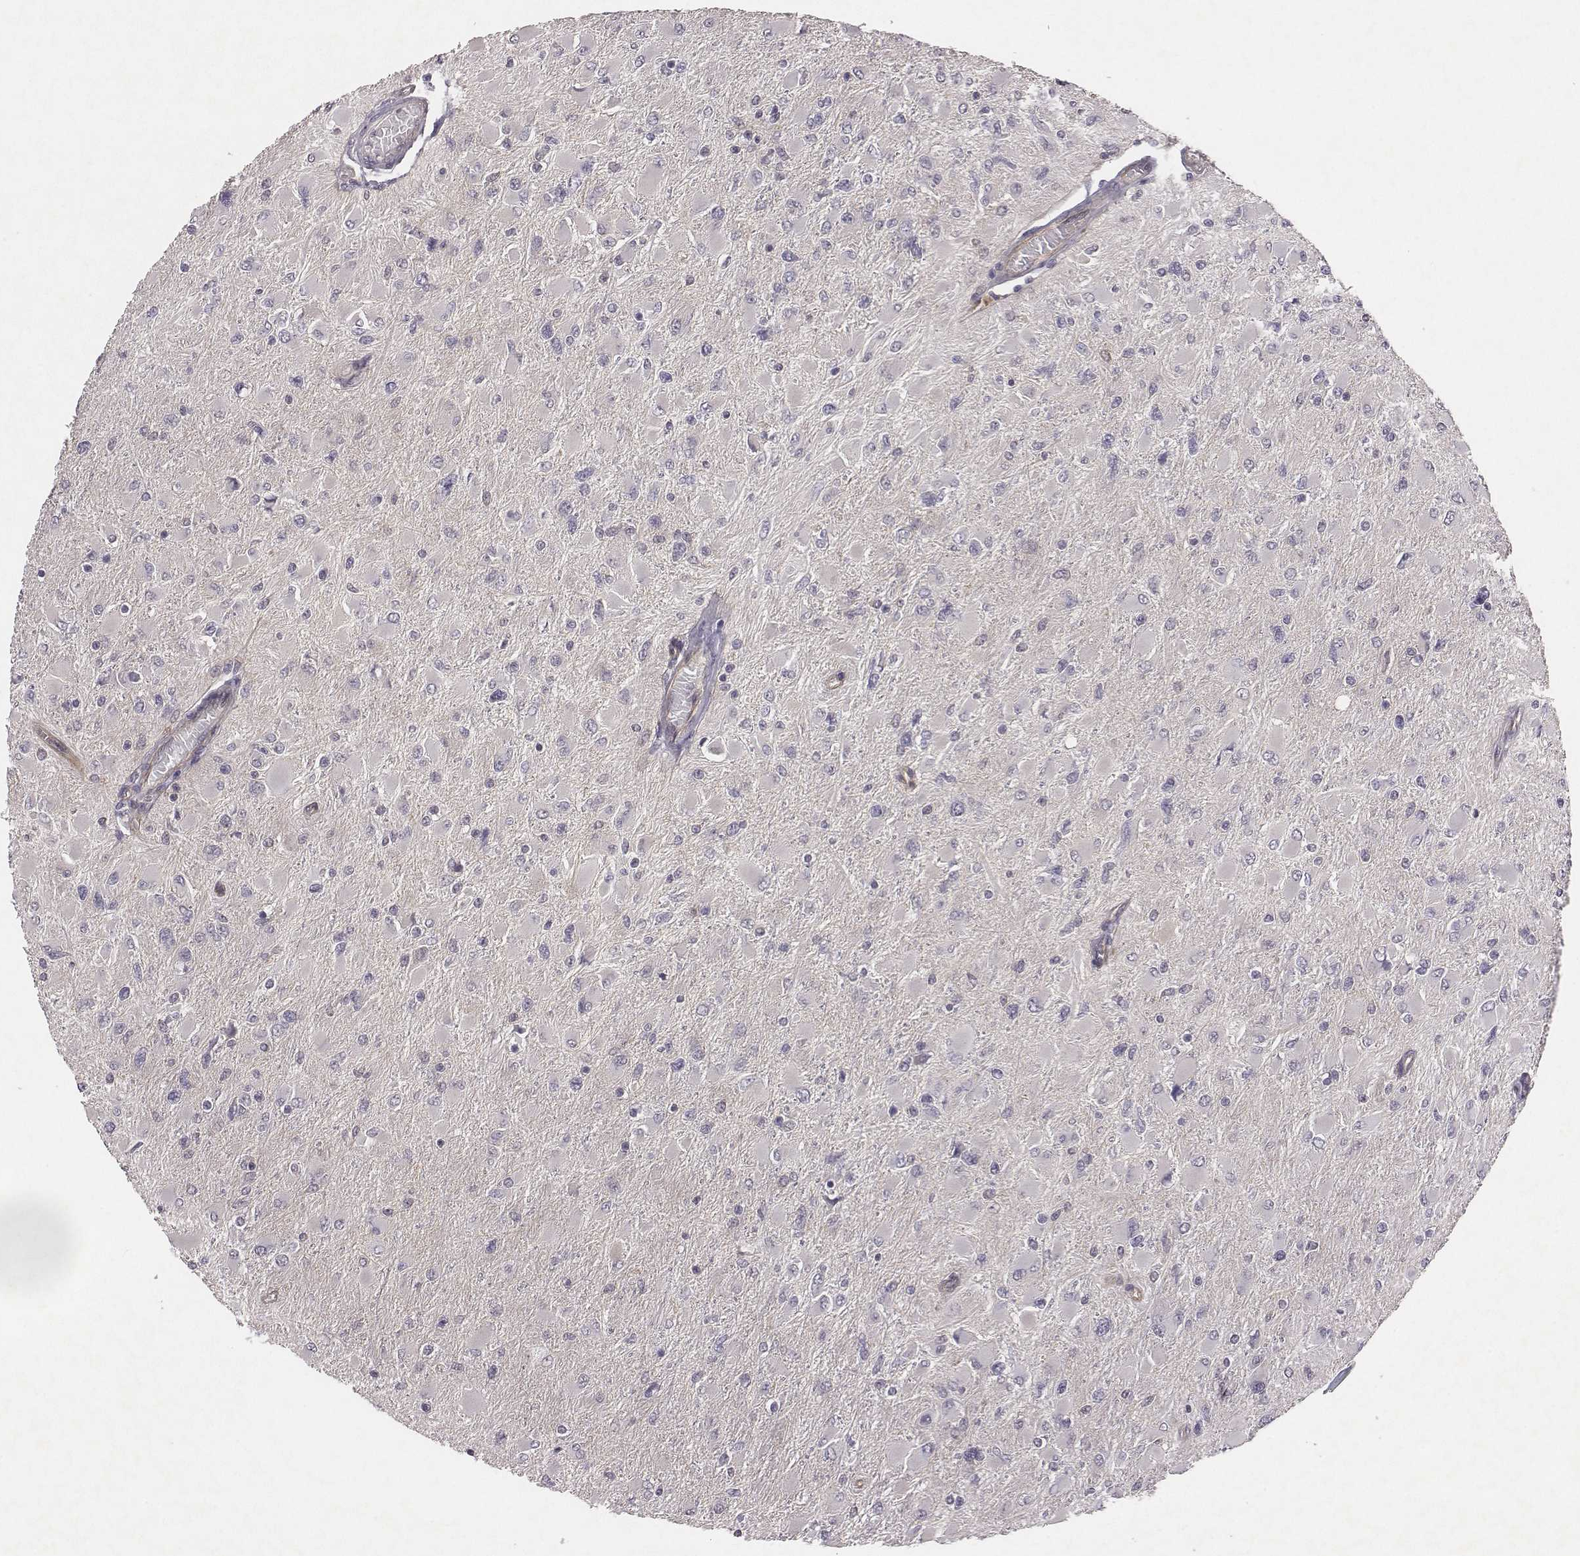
{"staining": {"intensity": "negative", "quantity": "none", "location": "none"}, "tissue": "glioma", "cell_type": "Tumor cells", "image_type": "cancer", "snomed": [{"axis": "morphology", "description": "Glioma, malignant, High grade"}, {"axis": "topography", "description": "Cerebral cortex"}], "caption": "This is a histopathology image of immunohistochemistry staining of malignant glioma (high-grade), which shows no staining in tumor cells.", "gene": "SCARF1", "patient": {"sex": "female", "age": 36}}